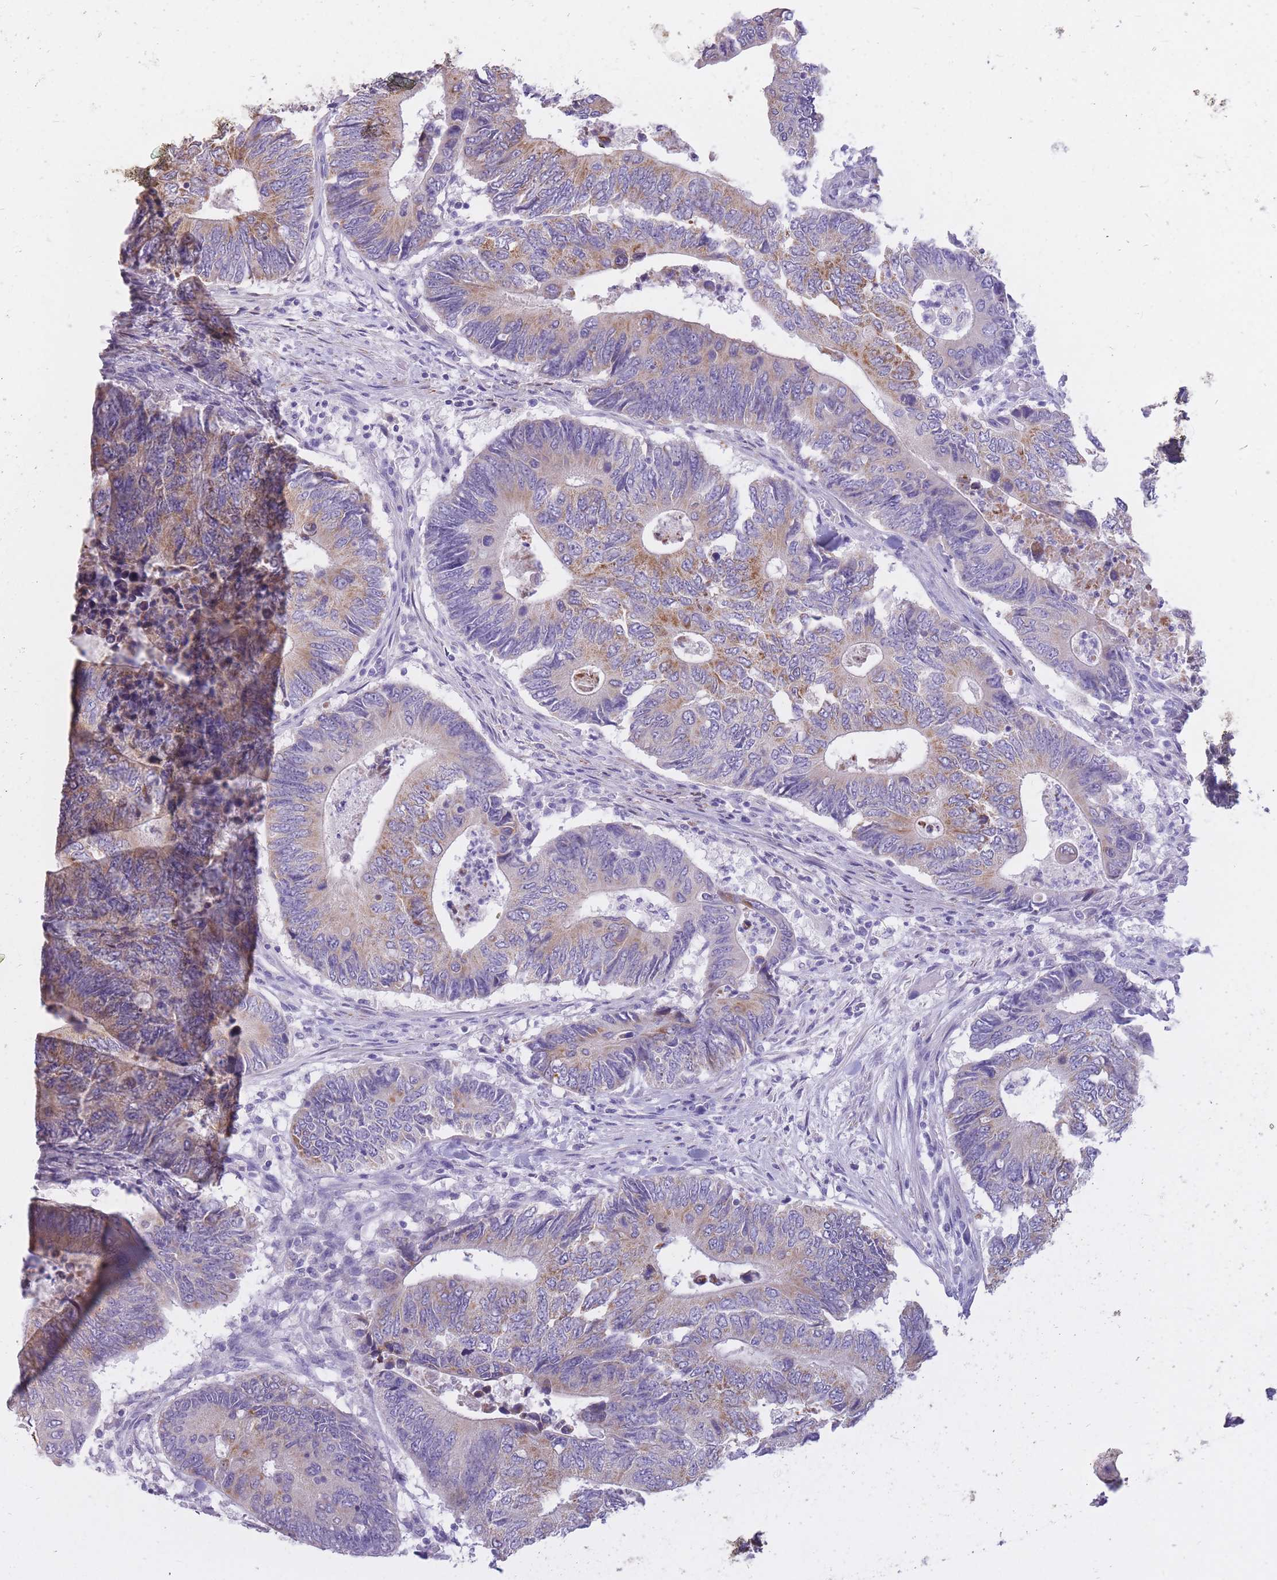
{"staining": {"intensity": "moderate", "quantity": "25%-75%", "location": "cytoplasmic/membranous"}, "tissue": "colorectal cancer", "cell_type": "Tumor cells", "image_type": "cancer", "snomed": [{"axis": "morphology", "description": "Adenocarcinoma, NOS"}, {"axis": "topography", "description": "Colon"}], "caption": "Protein staining of colorectal cancer tissue displays moderate cytoplasmic/membranous staining in approximately 25%-75% of tumor cells.", "gene": "RNF170", "patient": {"sex": "male", "age": 87}}